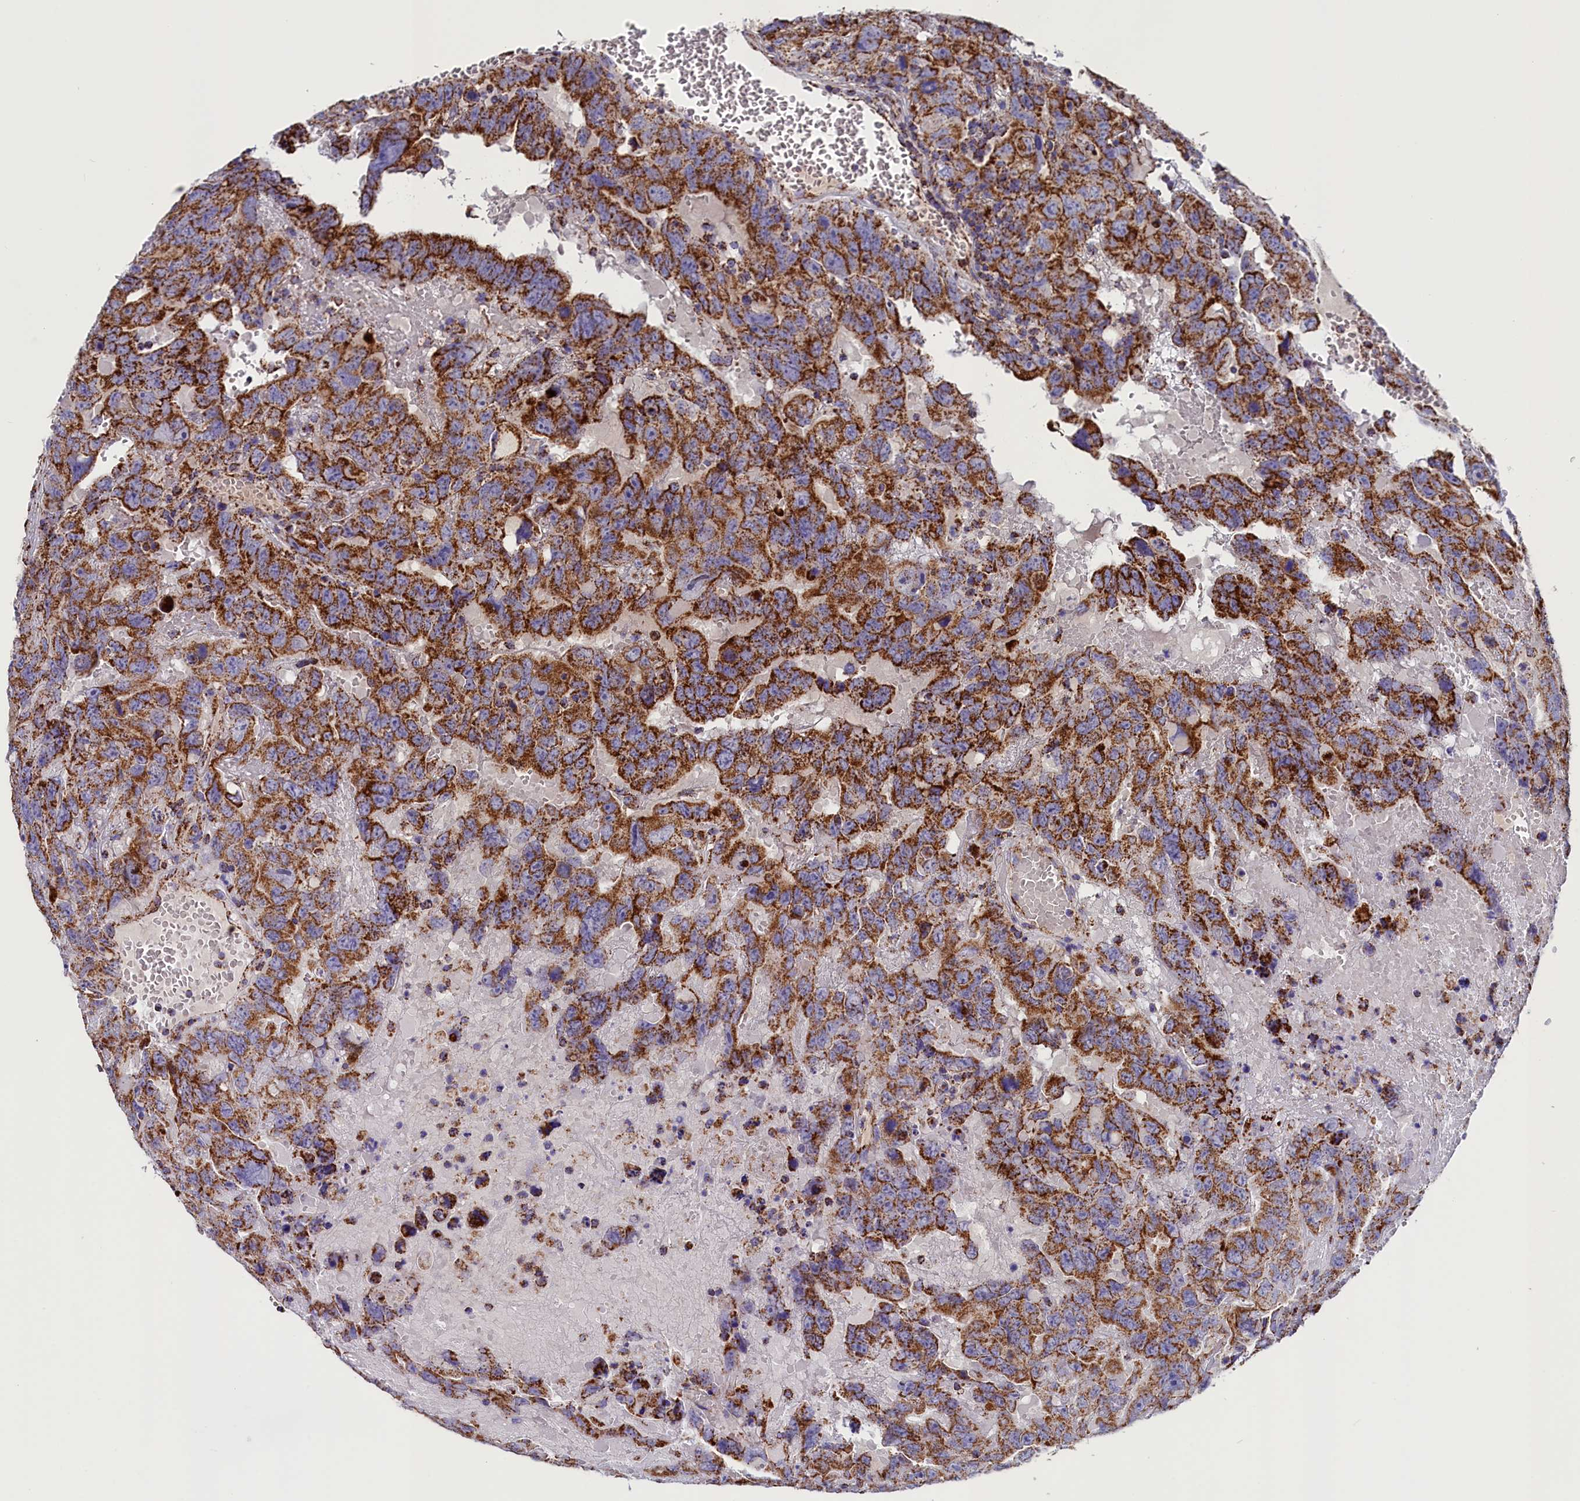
{"staining": {"intensity": "strong", "quantity": ">75%", "location": "cytoplasmic/membranous"}, "tissue": "testis cancer", "cell_type": "Tumor cells", "image_type": "cancer", "snomed": [{"axis": "morphology", "description": "Carcinoma, Embryonal, NOS"}, {"axis": "topography", "description": "Testis"}], "caption": "Testis embryonal carcinoma stained for a protein reveals strong cytoplasmic/membranous positivity in tumor cells.", "gene": "SLC39A3", "patient": {"sex": "male", "age": 45}}